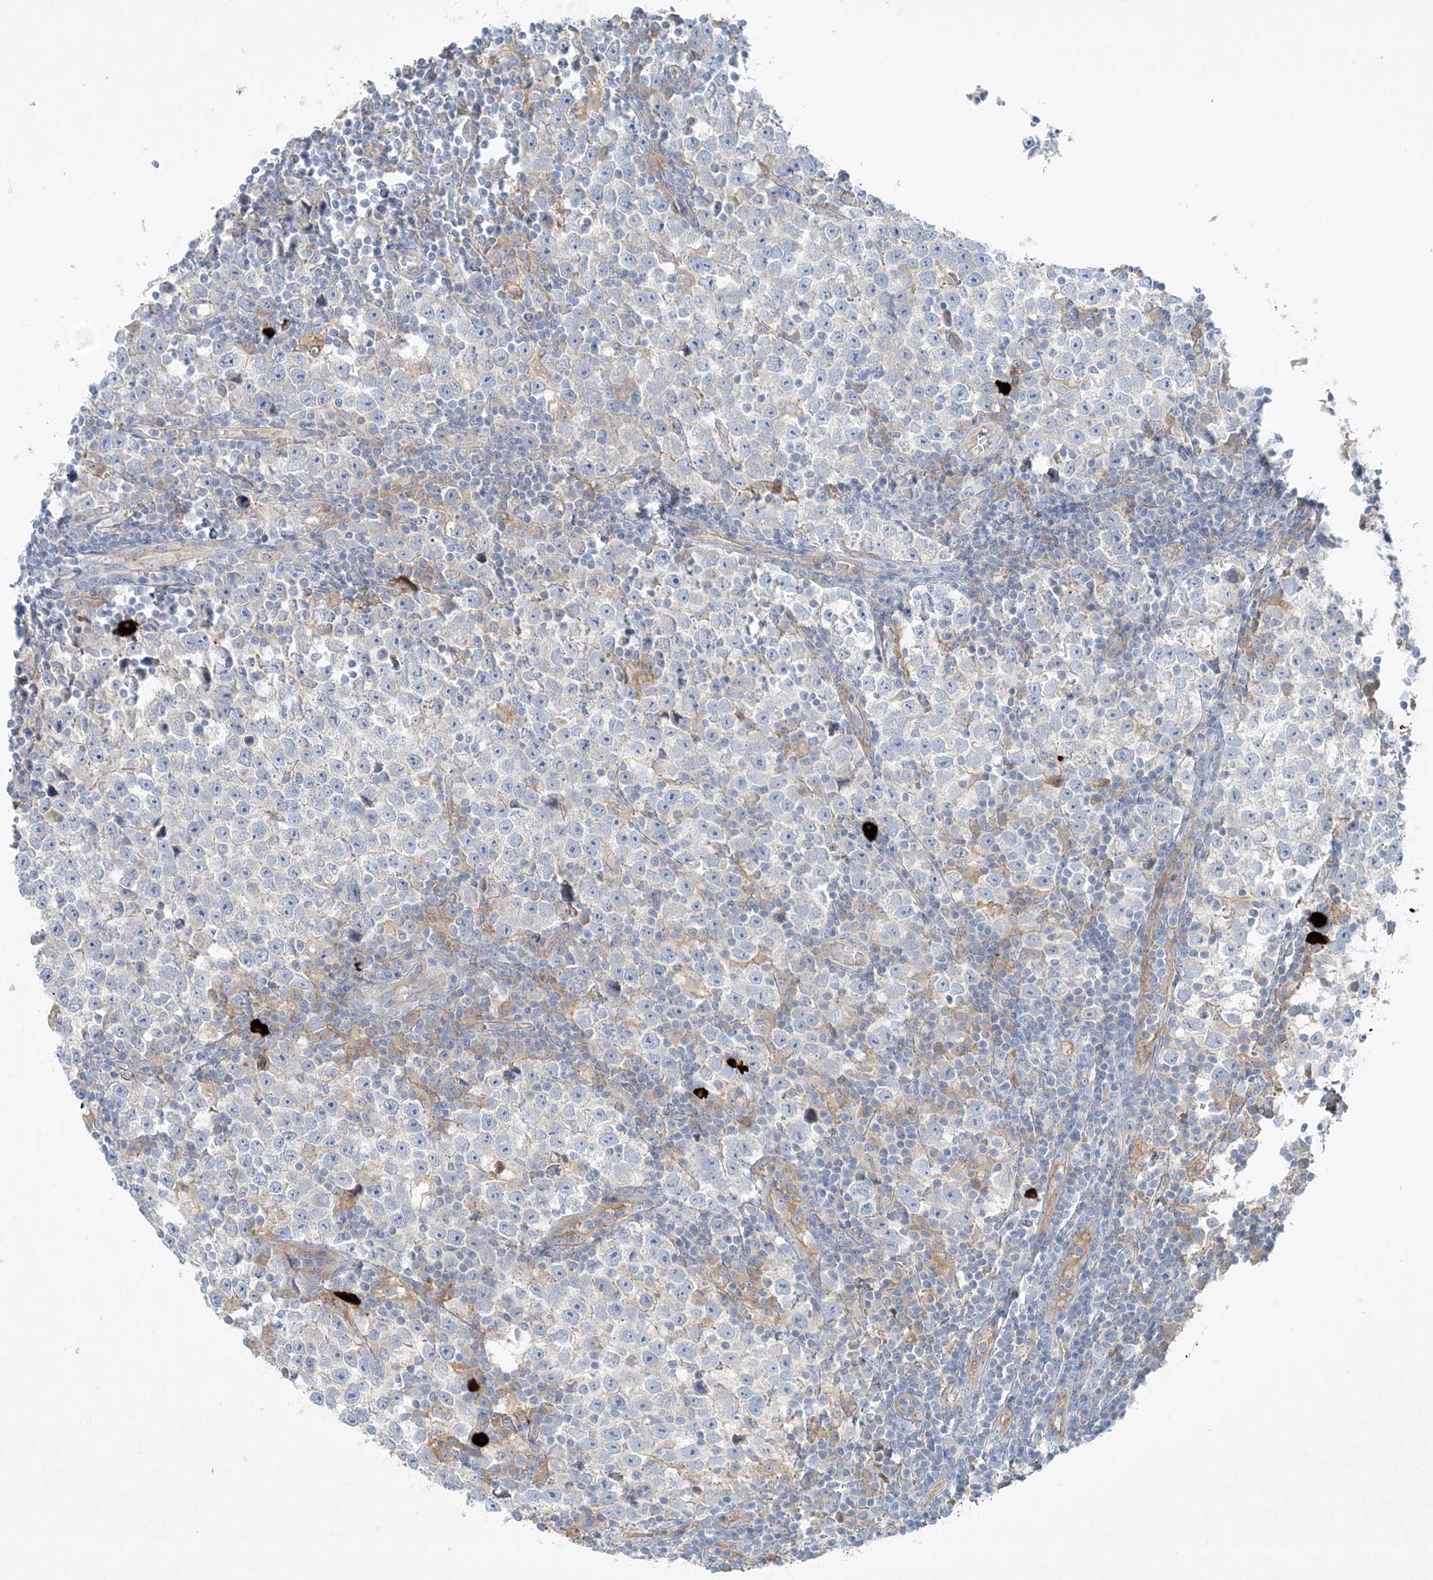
{"staining": {"intensity": "negative", "quantity": "none", "location": "none"}, "tissue": "testis cancer", "cell_type": "Tumor cells", "image_type": "cancer", "snomed": [{"axis": "morphology", "description": "Normal tissue, NOS"}, {"axis": "morphology", "description": "Seminoma, NOS"}, {"axis": "topography", "description": "Testis"}], "caption": "Immunohistochemical staining of testis cancer displays no significant expression in tumor cells.", "gene": "ATP11A", "patient": {"sex": "male", "age": 43}}